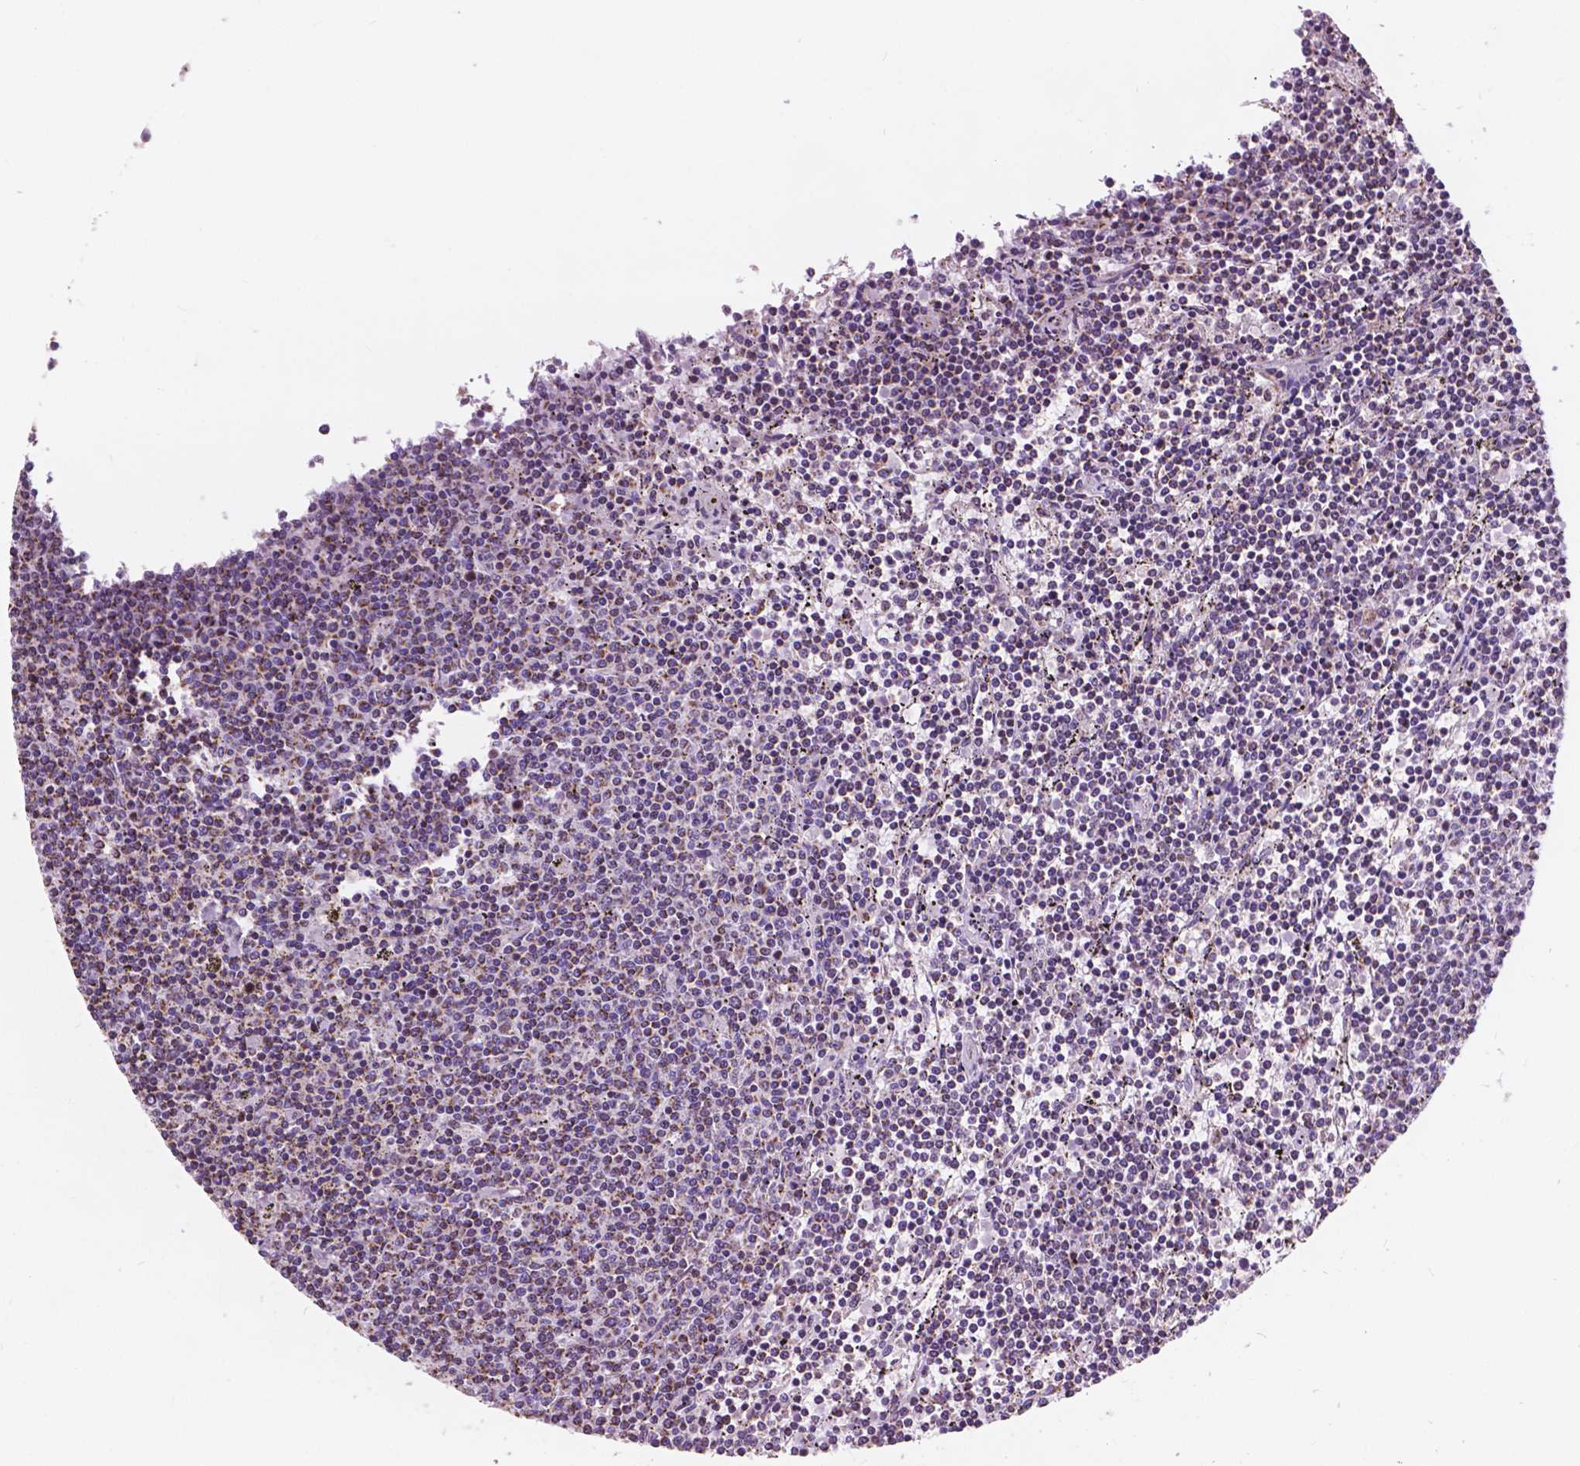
{"staining": {"intensity": "weak", "quantity": "<25%", "location": "cytoplasmic/membranous"}, "tissue": "lymphoma", "cell_type": "Tumor cells", "image_type": "cancer", "snomed": [{"axis": "morphology", "description": "Malignant lymphoma, non-Hodgkin's type, Low grade"}, {"axis": "topography", "description": "Spleen"}], "caption": "Immunohistochemistry photomicrograph of neoplastic tissue: low-grade malignant lymphoma, non-Hodgkin's type stained with DAB demonstrates no significant protein expression in tumor cells.", "gene": "SCOC", "patient": {"sex": "female", "age": 50}}